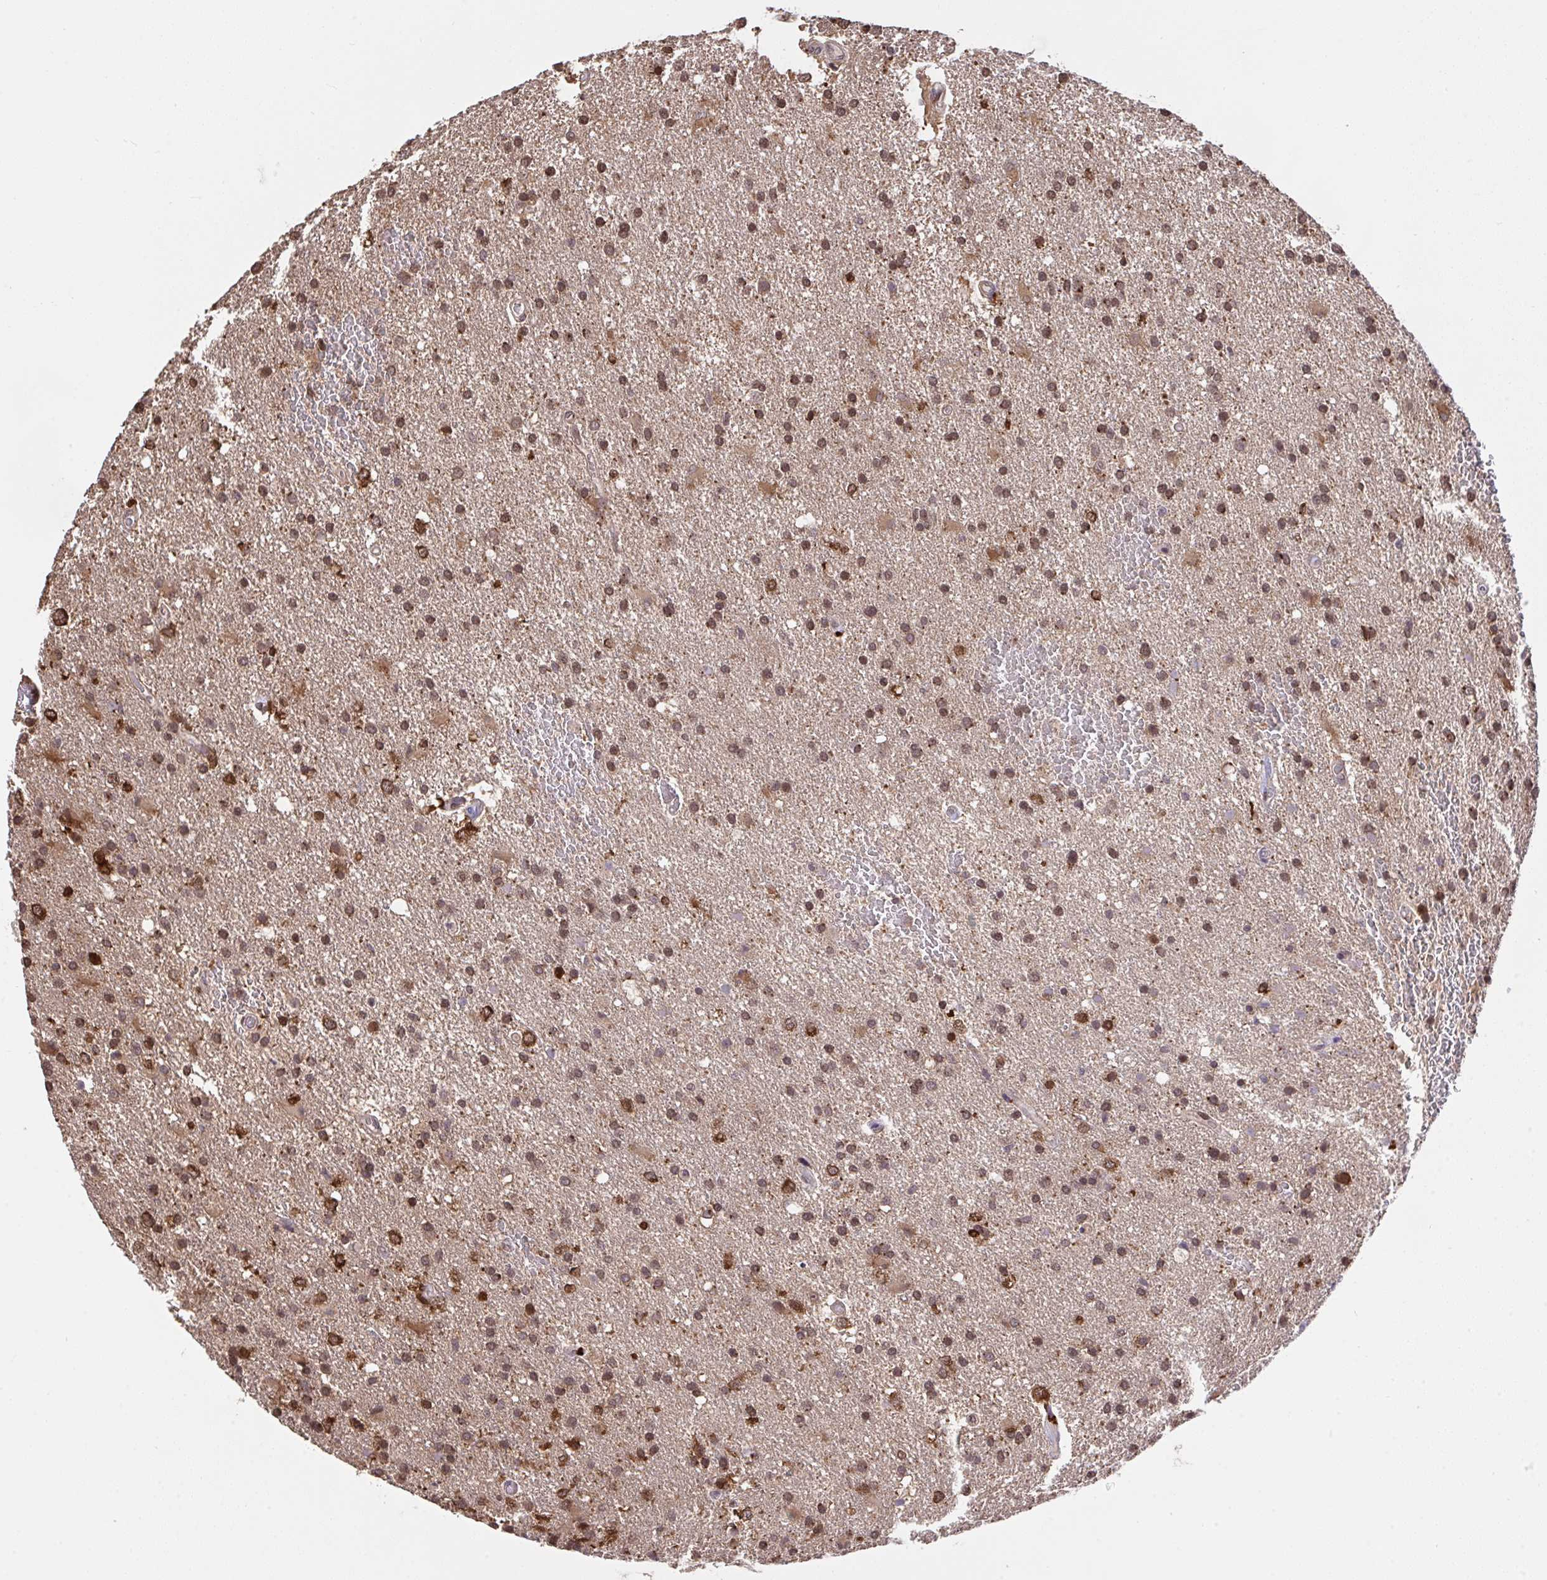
{"staining": {"intensity": "moderate", "quantity": ">75%", "location": "cytoplasmic/membranous,nuclear"}, "tissue": "glioma", "cell_type": "Tumor cells", "image_type": "cancer", "snomed": [{"axis": "morphology", "description": "Glioma, malignant, High grade"}, {"axis": "topography", "description": "Brain"}], "caption": "A brown stain labels moderate cytoplasmic/membranous and nuclear staining of a protein in malignant glioma (high-grade) tumor cells. Immunohistochemistry (ihc) stains the protein in brown and the nuclei are stained blue.", "gene": "C12orf57", "patient": {"sex": "male", "age": 68}}